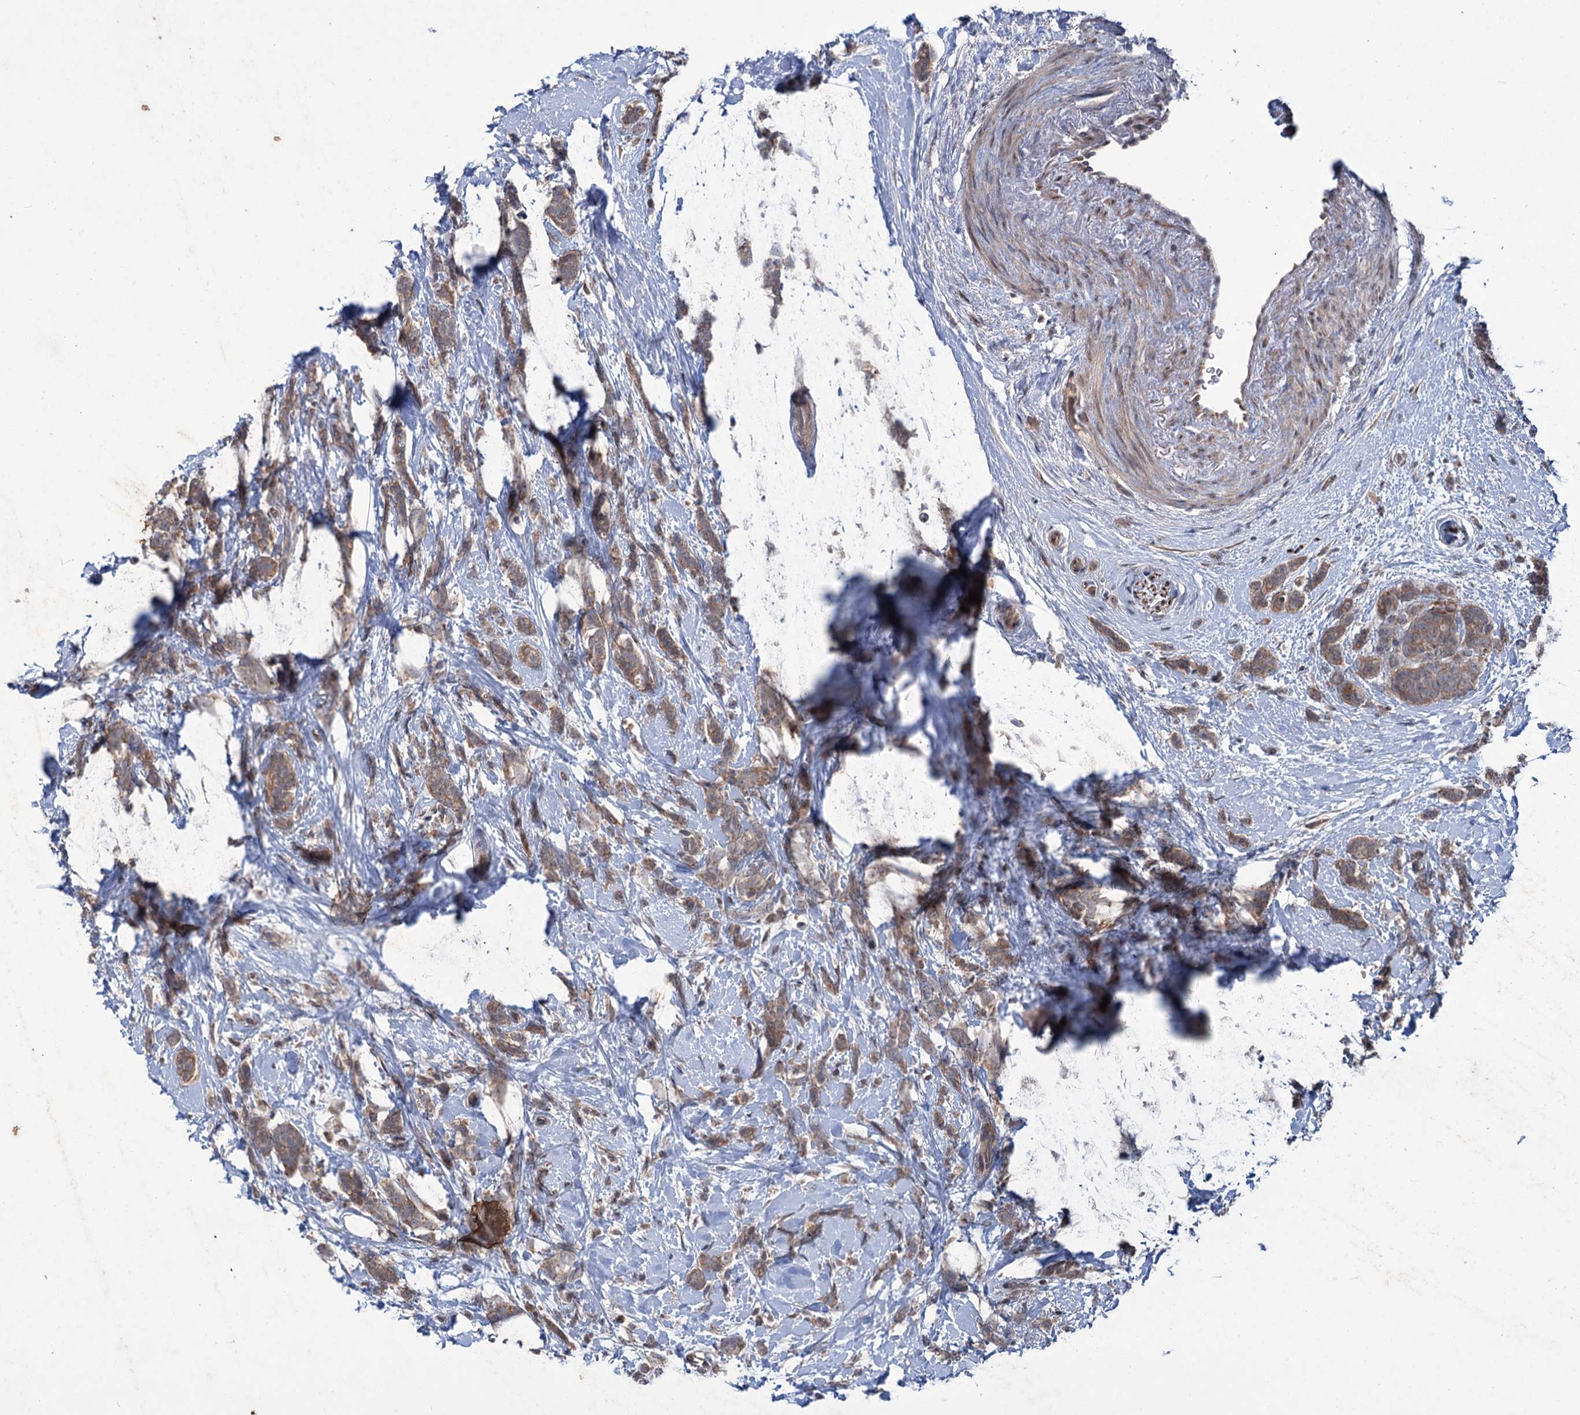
{"staining": {"intensity": "weak", "quantity": ">75%", "location": "cytoplasmic/membranous"}, "tissue": "breast cancer", "cell_type": "Tumor cells", "image_type": "cancer", "snomed": [{"axis": "morphology", "description": "Lobular carcinoma"}, {"axis": "topography", "description": "Breast"}], "caption": "Human breast cancer (lobular carcinoma) stained with a protein marker reveals weak staining in tumor cells.", "gene": "PTPN3", "patient": {"sex": "female", "age": 58}}